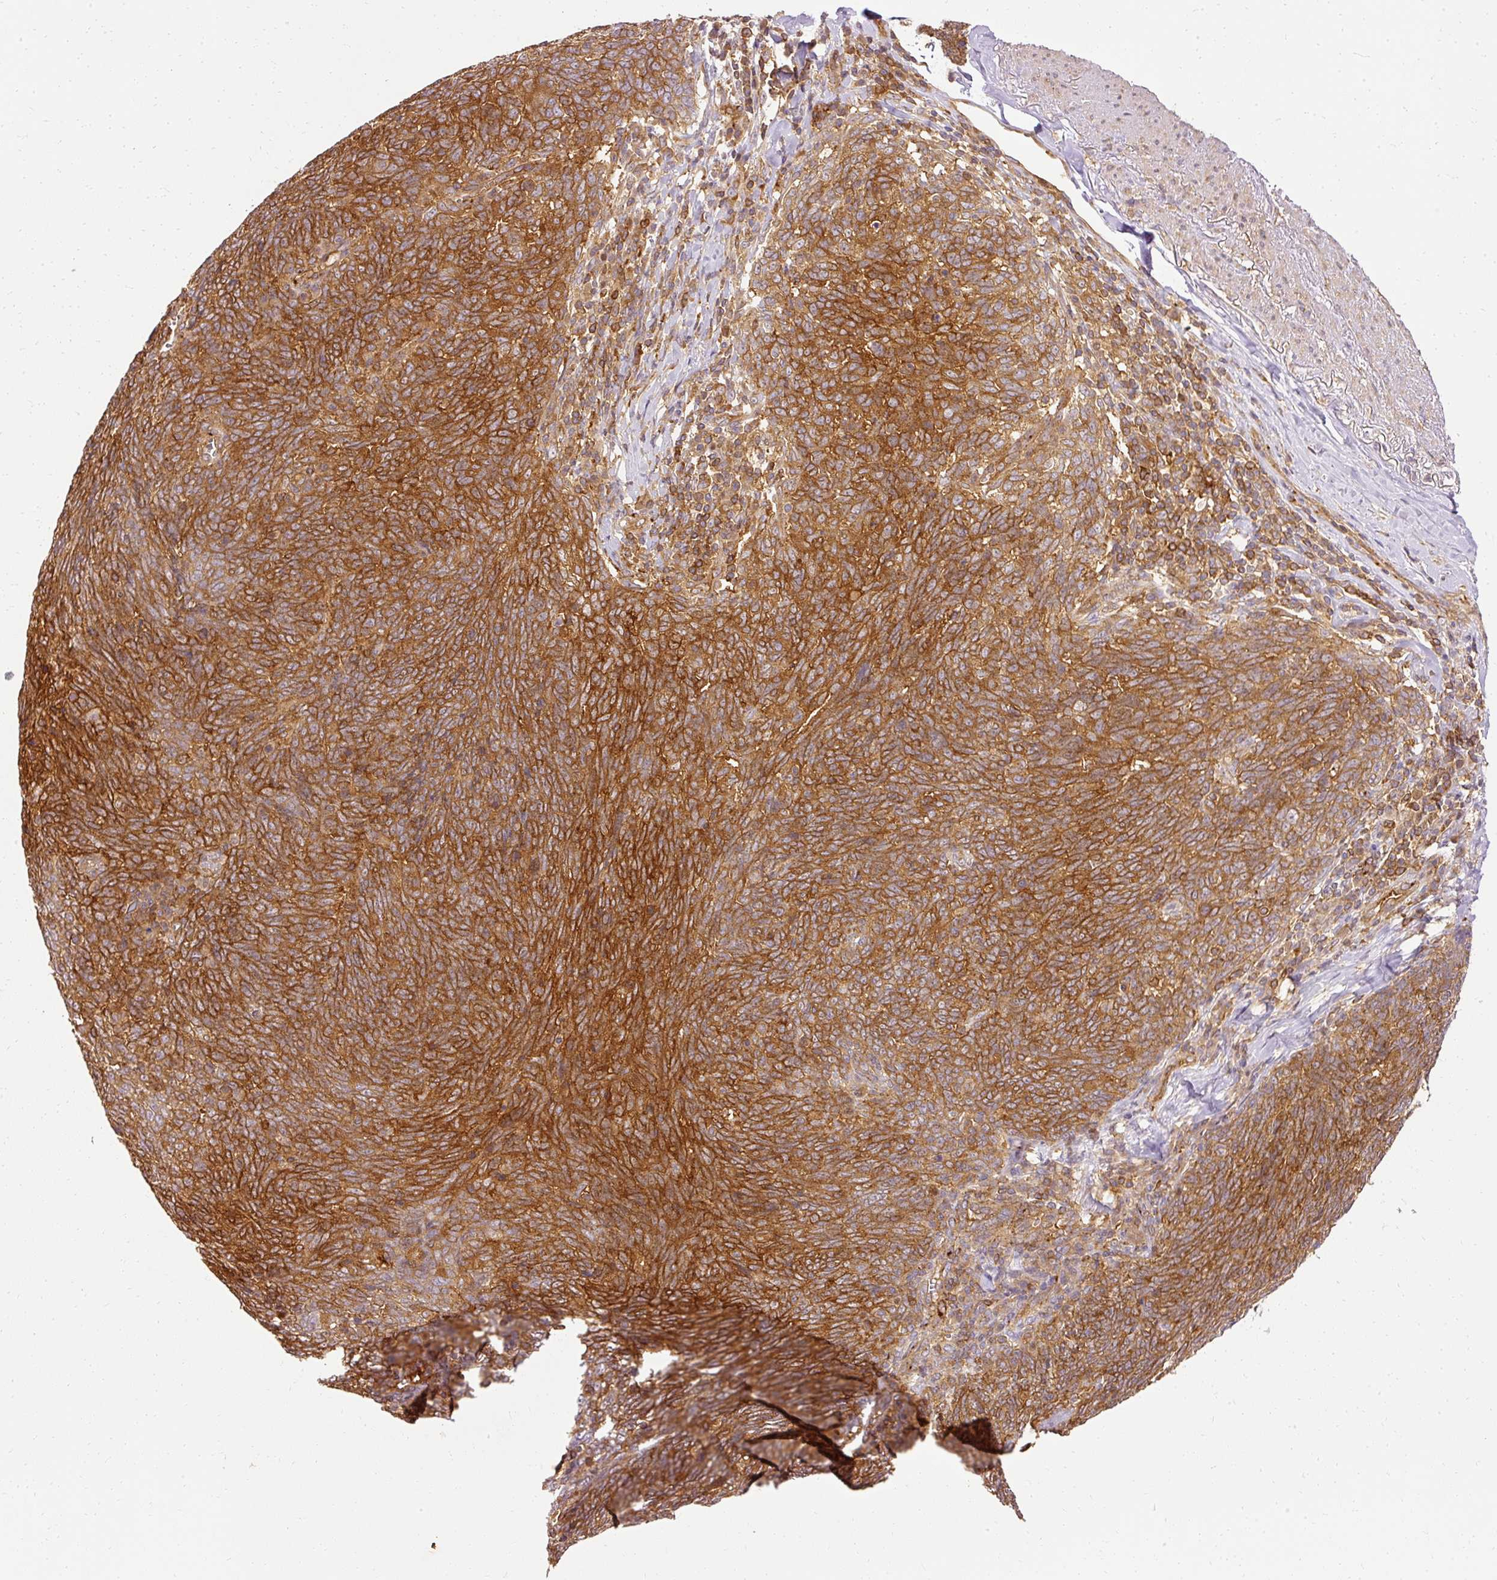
{"staining": {"intensity": "strong", "quantity": ">75%", "location": "cytoplasmic/membranous"}, "tissue": "lung cancer", "cell_type": "Tumor cells", "image_type": "cancer", "snomed": [{"axis": "morphology", "description": "Squamous cell carcinoma, NOS"}, {"axis": "topography", "description": "Lung"}], "caption": "Squamous cell carcinoma (lung) tissue displays strong cytoplasmic/membranous staining in approximately >75% of tumor cells", "gene": "ARMH3", "patient": {"sex": "female", "age": 72}}